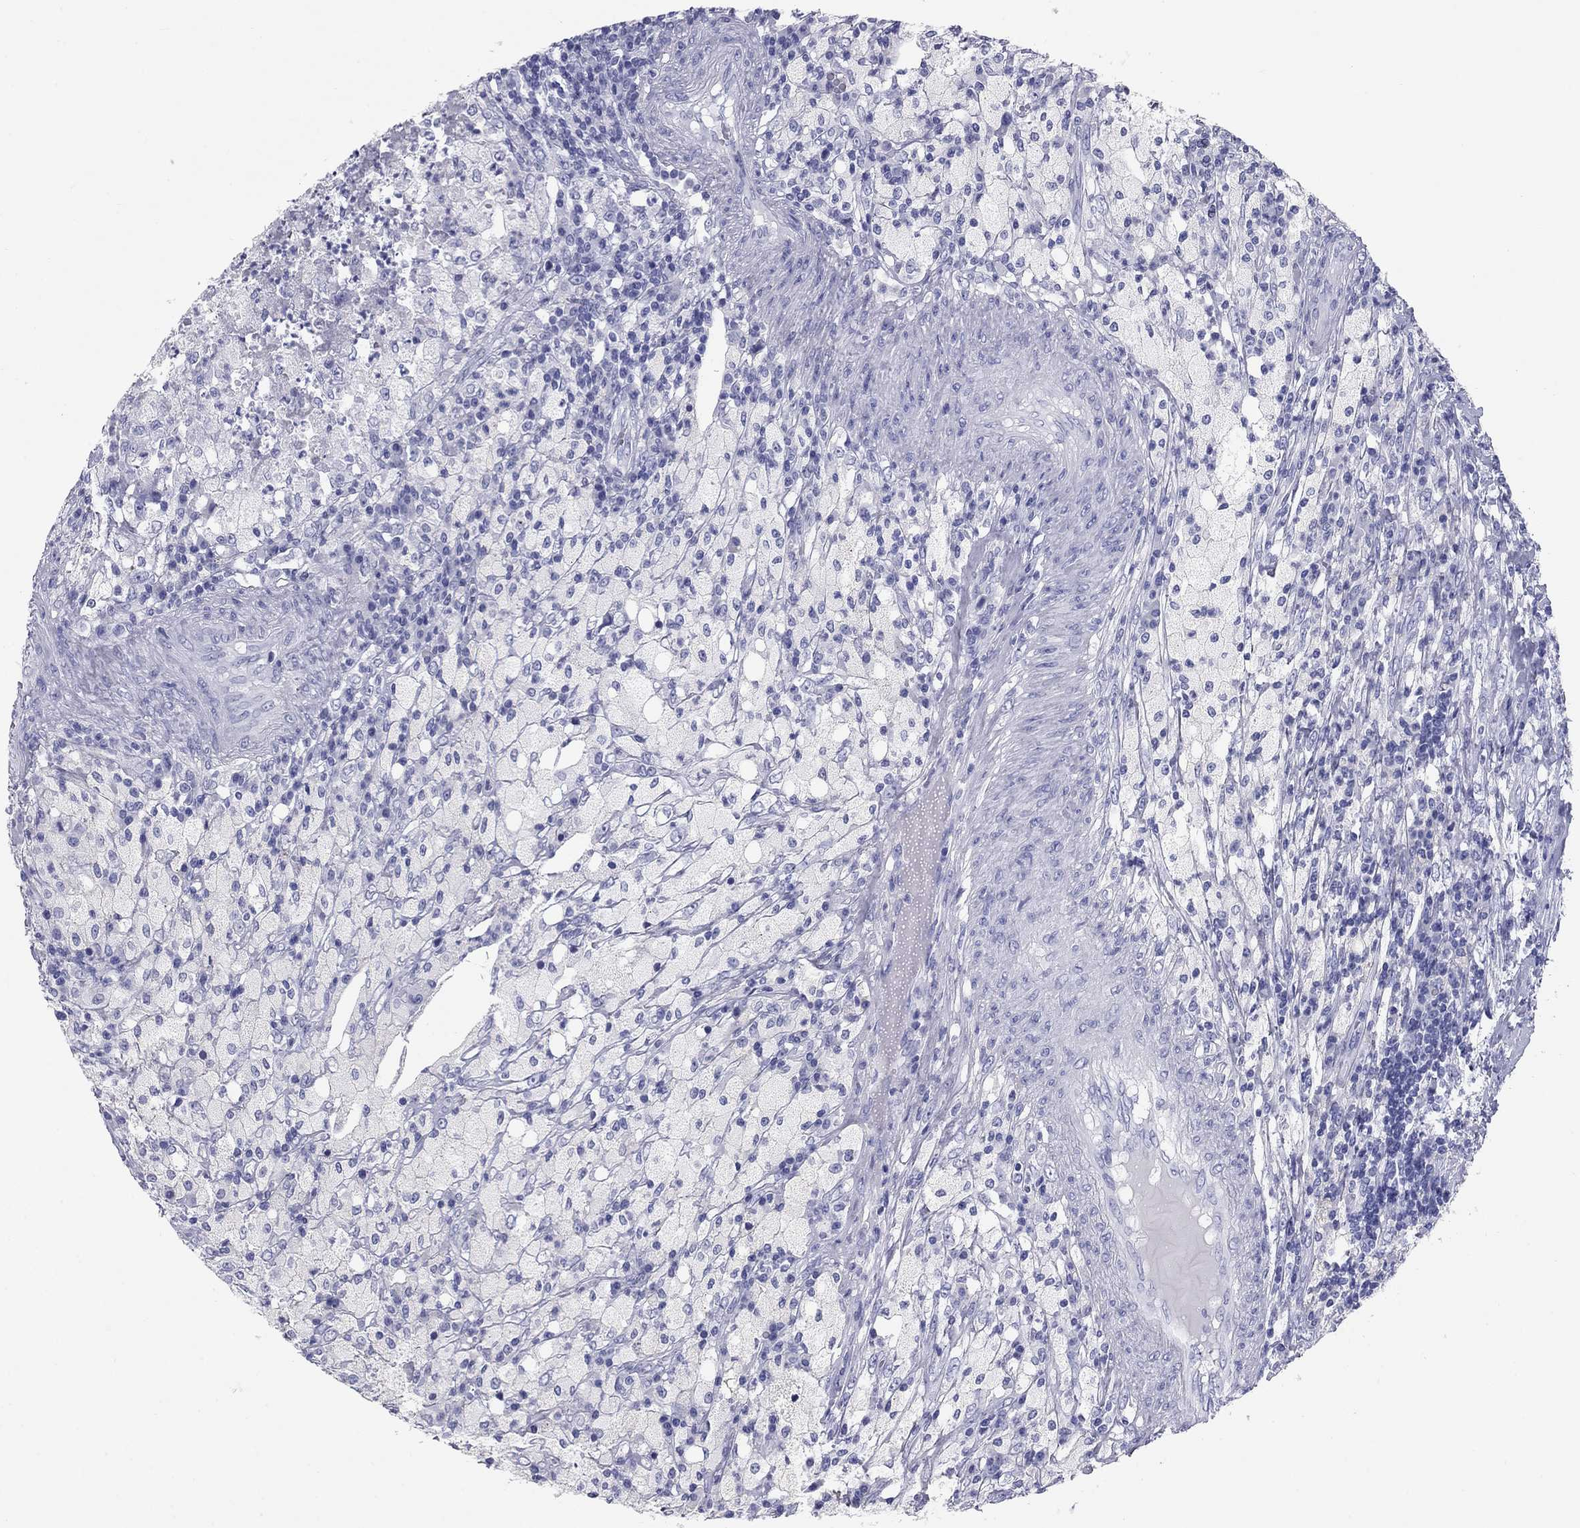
{"staining": {"intensity": "negative", "quantity": "none", "location": "none"}, "tissue": "testis cancer", "cell_type": "Tumor cells", "image_type": "cancer", "snomed": [{"axis": "morphology", "description": "Necrosis, NOS"}, {"axis": "morphology", "description": "Carcinoma, Embryonal, NOS"}, {"axis": "topography", "description": "Testis"}], "caption": "Immunohistochemistry (IHC) photomicrograph of neoplastic tissue: human testis embryonal carcinoma stained with DAB exhibits no significant protein expression in tumor cells. Brightfield microscopy of immunohistochemistry stained with DAB (3,3'-diaminobenzidine) (brown) and hematoxylin (blue), captured at high magnification.", "gene": "NPPA", "patient": {"sex": "male", "age": 19}}